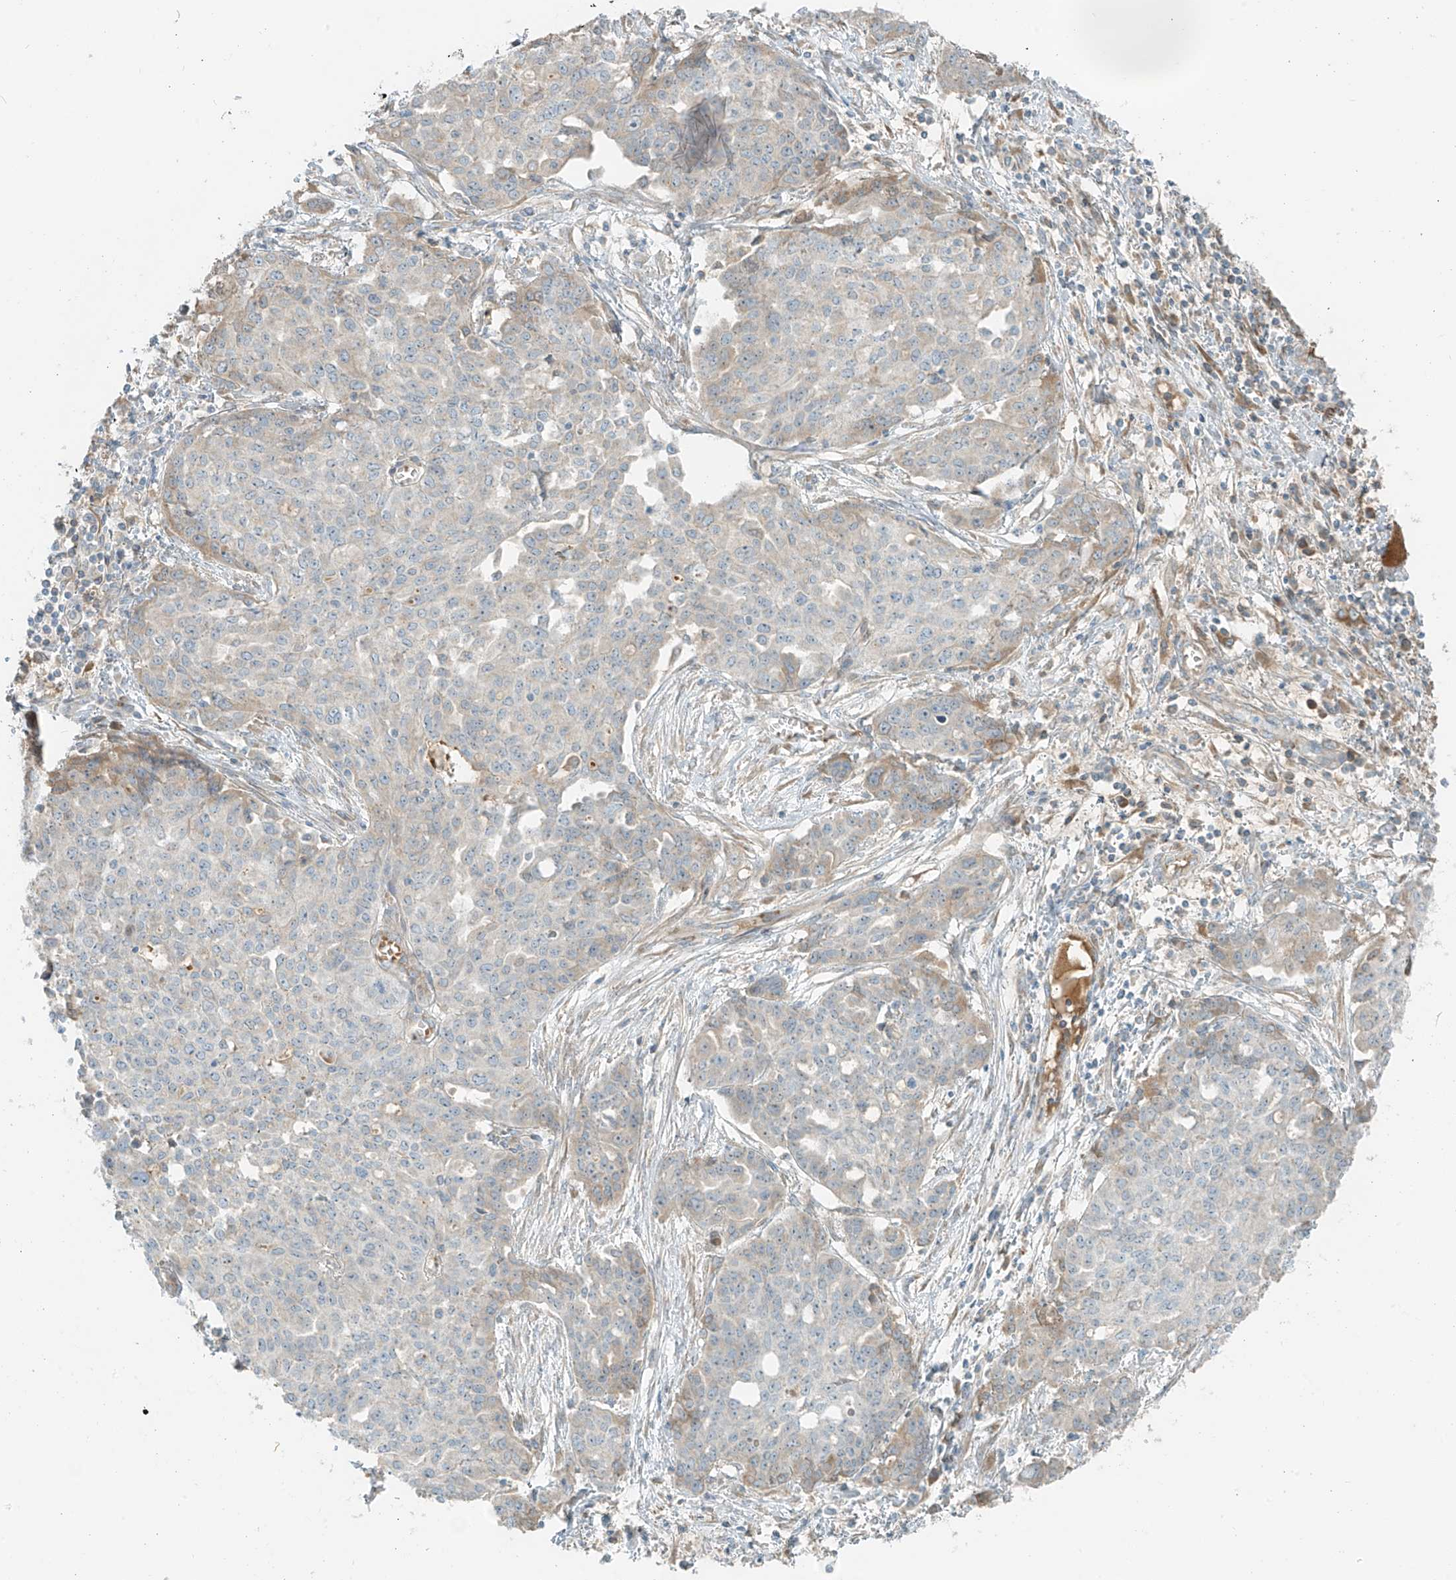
{"staining": {"intensity": "negative", "quantity": "none", "location": "none"}, "tissue": "ovarian cancer", "cell_type": "Tumor cells", "image_type": "cancer", "snomed": [{"axis": "morphology", "description": "Cystadenocarcinoma, serous, NOS"}, {"axis": "topography", "description": "Soft tissue"}, {"axis": "topography", "description": "Ovary"}], "caption": "DAB immunohistochemical staining of human ovarian serous cystadenocarcinoma demonstrates no significant staining in tumor cells.", "gene": "FSTL1", "patient": {"sex": "female", "age": 57}}